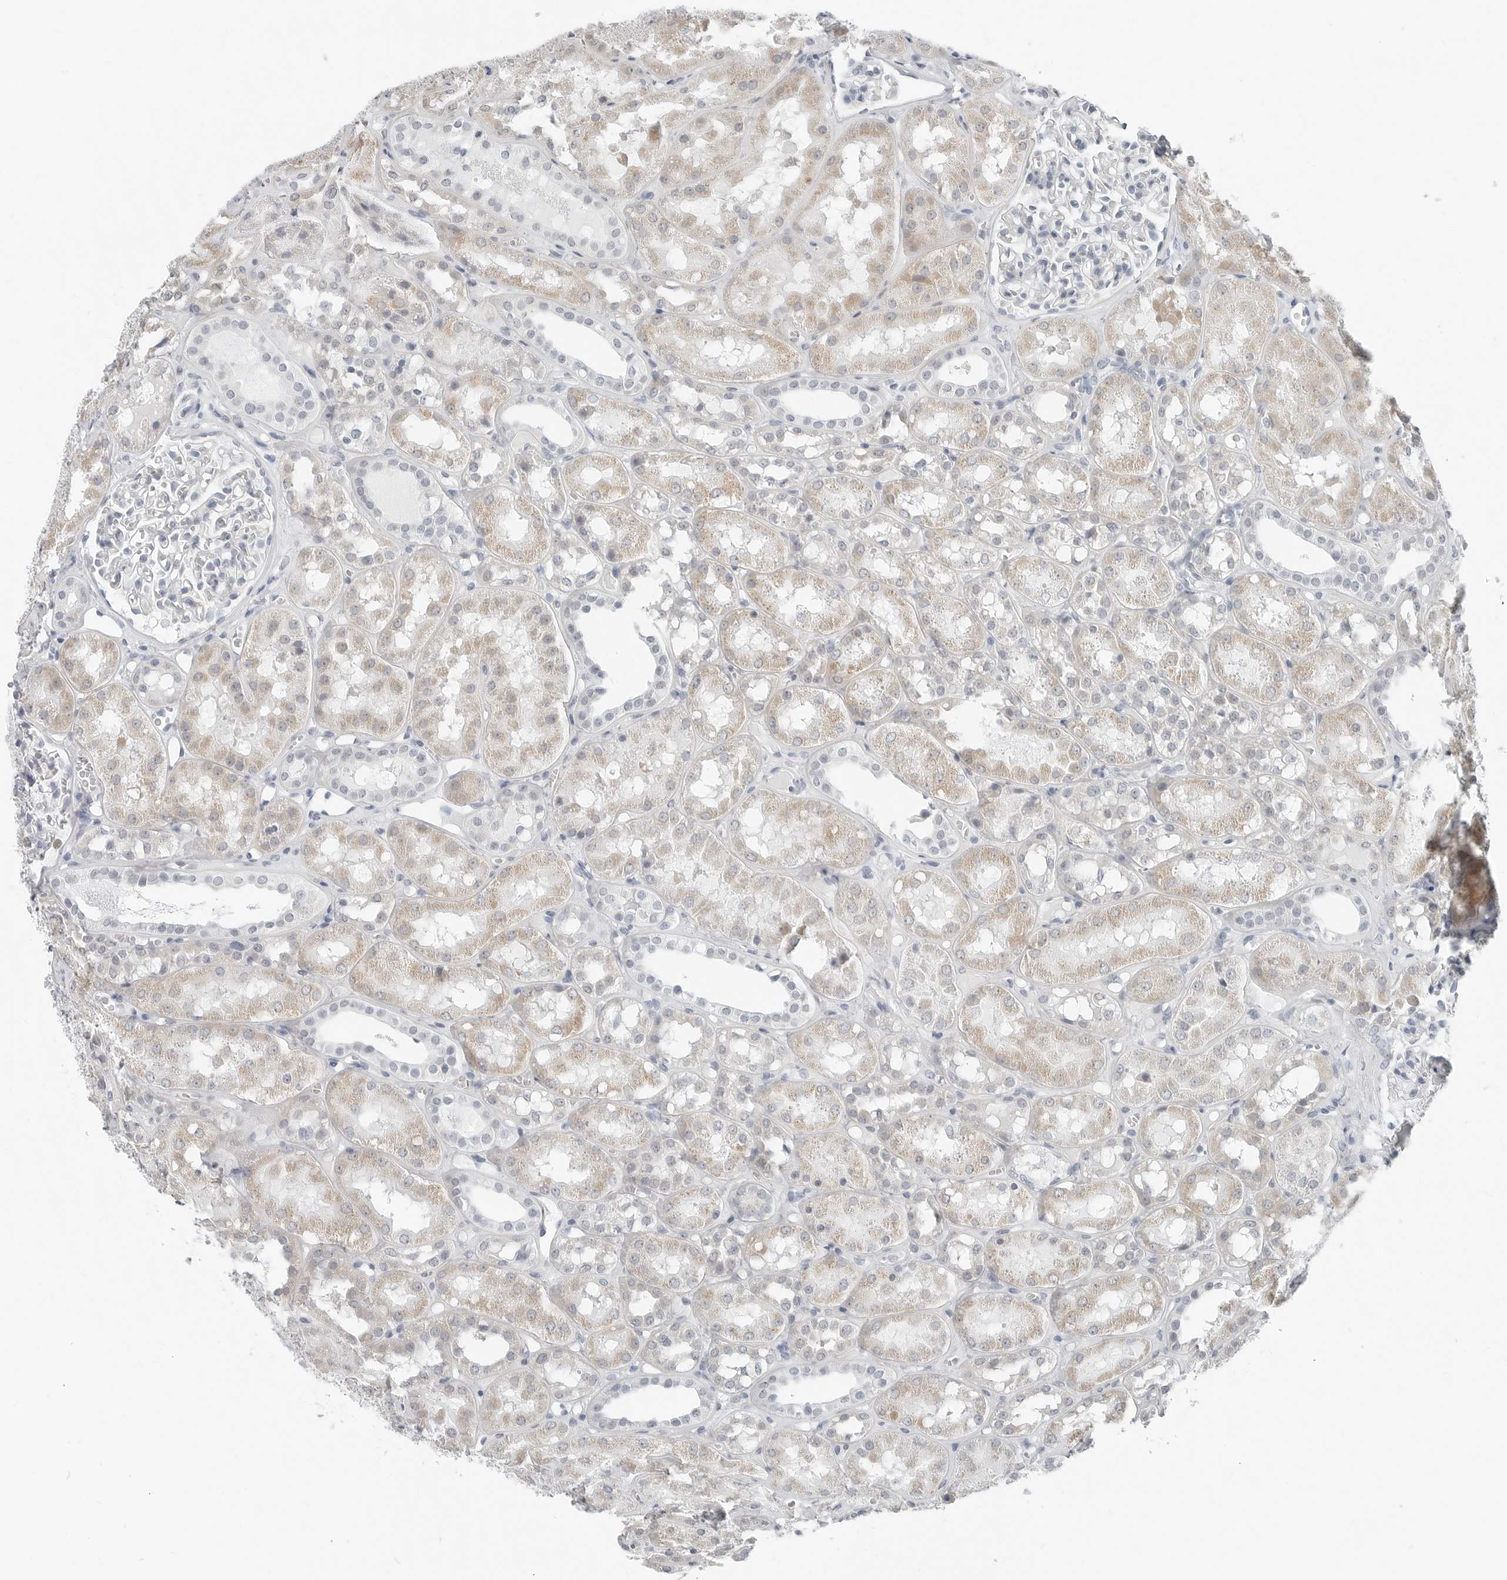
{"staining": {"intensity": "negative", "quantity": "none", "location": "none"}, "tissue": "kidney", "cell_type": "Cells in glomeruli", "image_type": "normal", "snomed": [{"axis": "morphology", "description": "Normal tissue, NOS"}, {"axis": "topography", "description": "Kidney"}], "caption": "This image is of unremarkable kidney stained with IHC to label a protein in brown with the nuclei are counter-stained blue. There is no positivity in cells in glomeruli.", "gene": "XIRP1", "patient": {"sex": "male", "age": 16}}